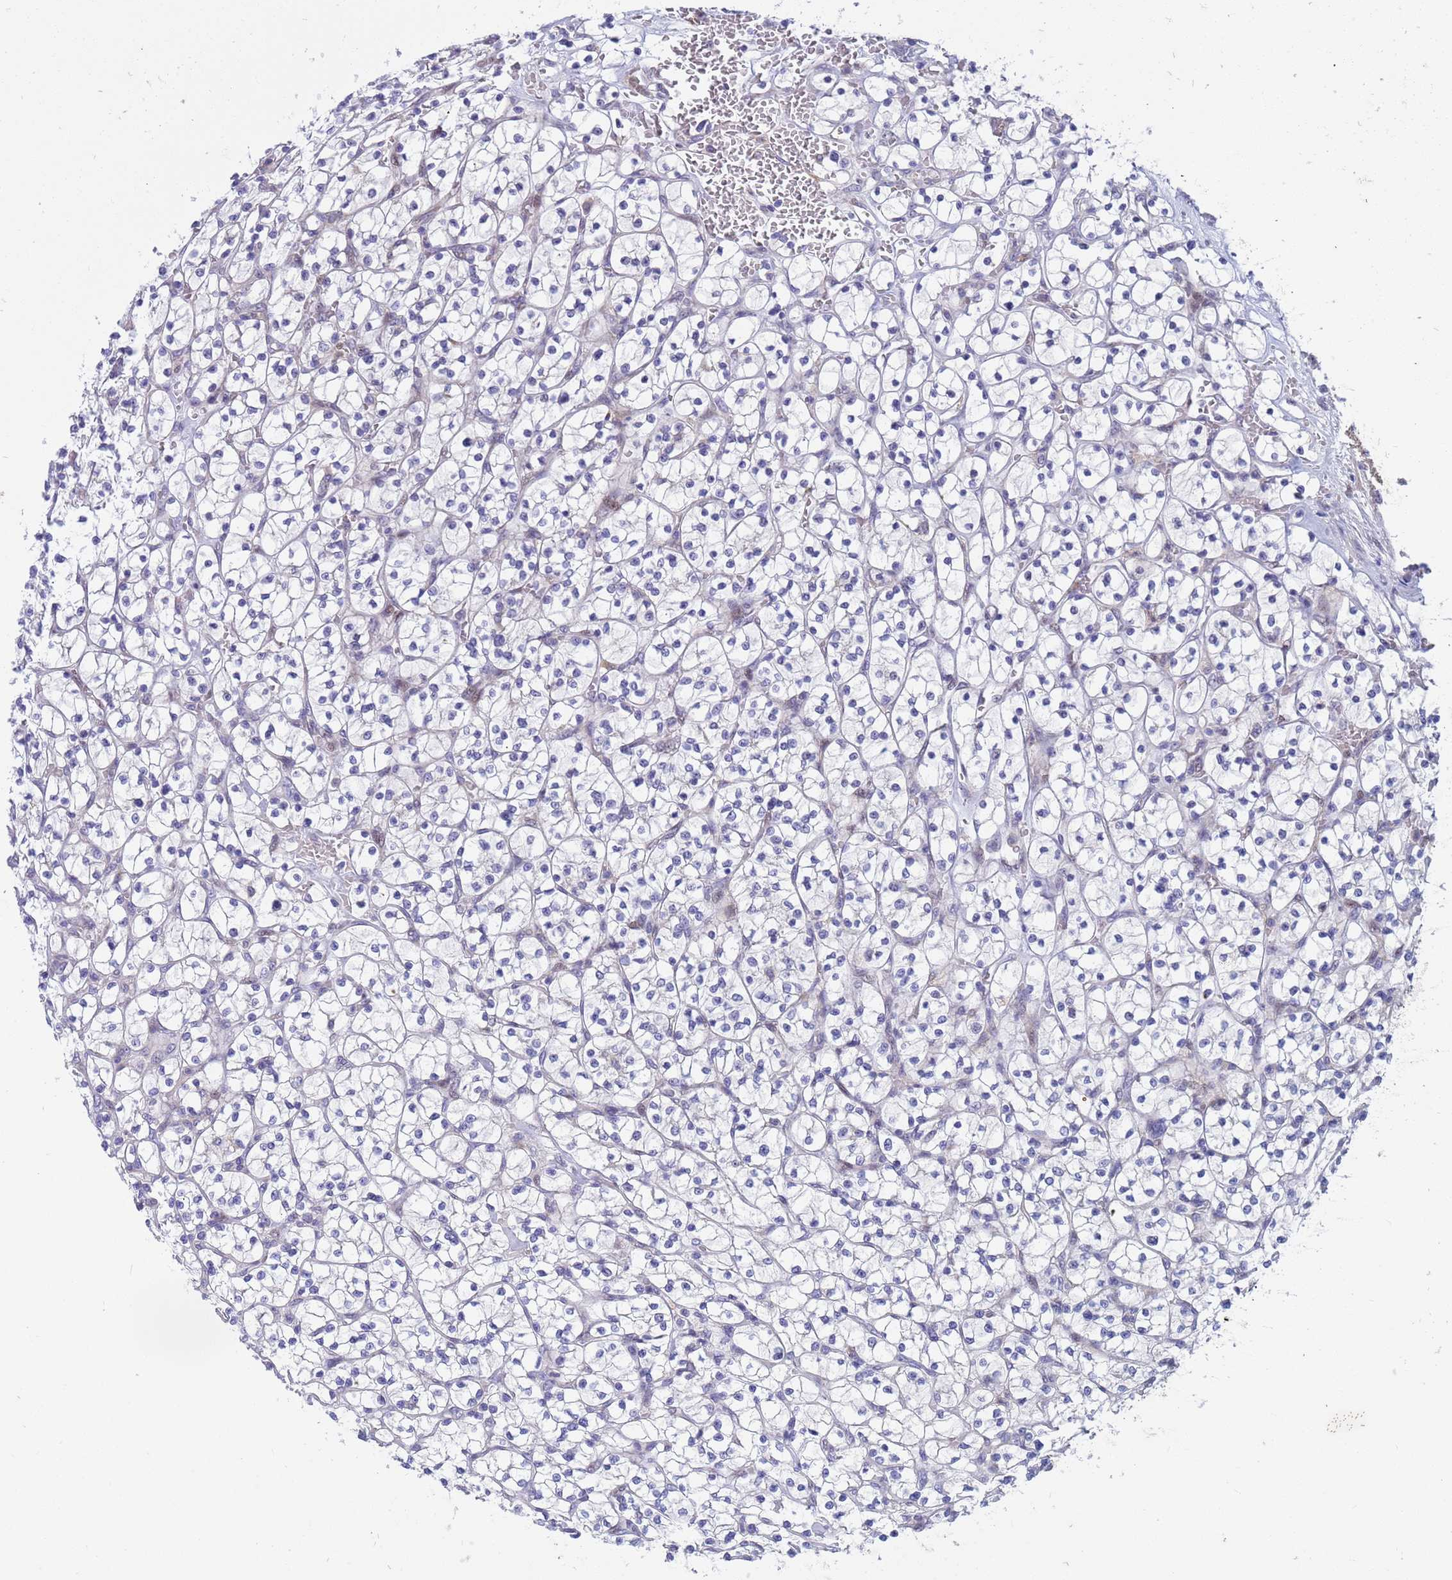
{"staining": {"intensity": "negative", "quantity": "none", "location": "none"}, "tissue": "renal cancer", "cell_type": "Tumor cells", "image_type": "cancer", "snomed": [{"axis": "morphology", "description": "Adenocarcinoma, NOS"}, {"axis": "topography", "description": "Kidney"}], "caption": "IHC micrograph of neoplastic tissue: renal adenocarcinoma stained with DAB displays no significant protein expression in tumor cells.", "gene": "LRATD1", "patient": {"sex": "female", "age": 64}}